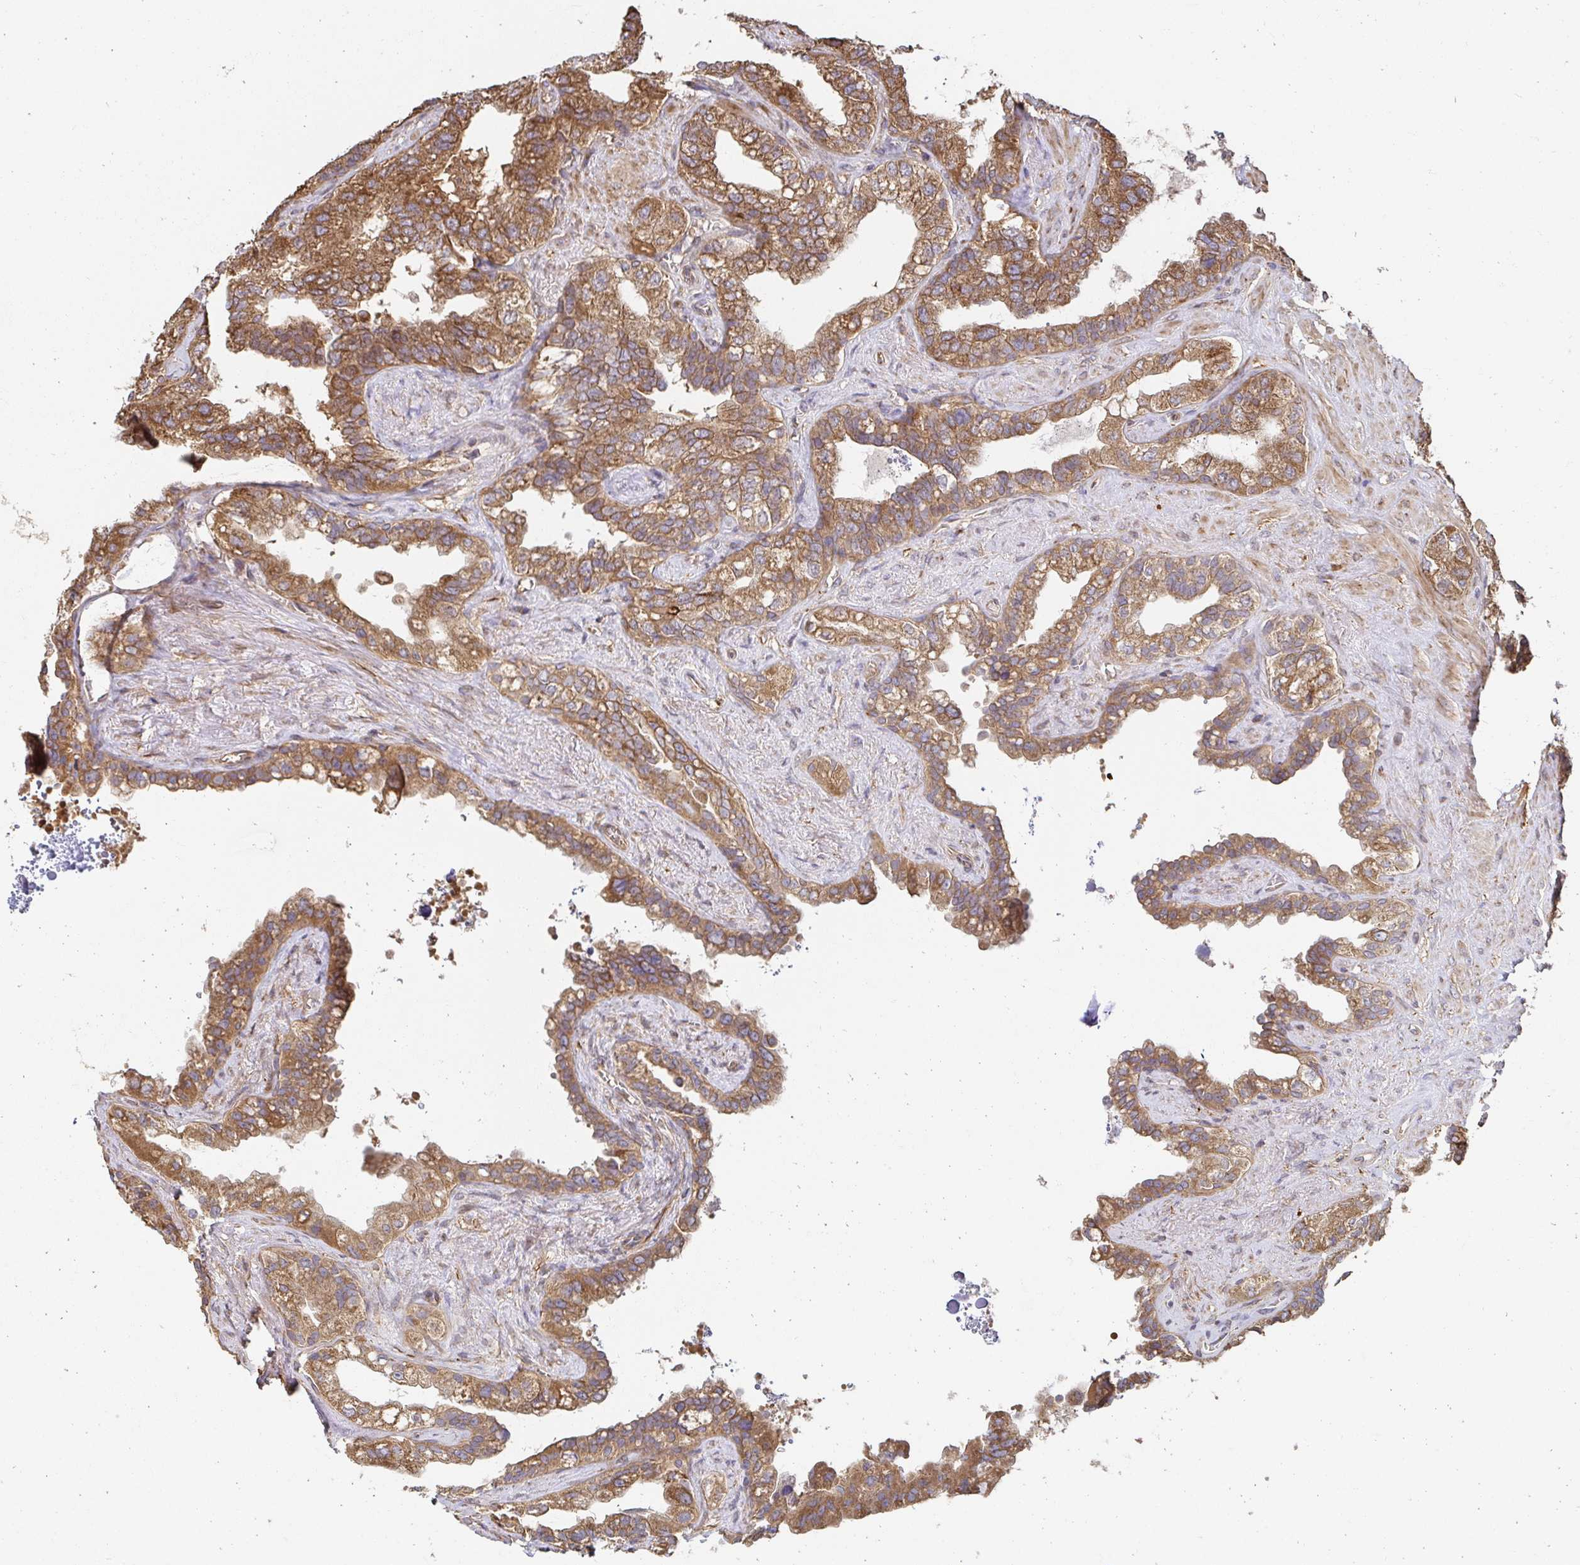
{"staining": {"intensity": "moderate", "quantity": ">75%", "location": "cytoplasmic/membranous"}, "tissue": "seminal vesicle", "cell_type": "Glandular cells", "image_type": "normal", "snomed": [{"axis": "morphology", "description": "Normal tissue, NOS"}, {"axis": "topography", "description": "Seminal veicle"}, {"axis": "topography", "description": "Peripheral nerve tissue"}], "caption": "Moderate cytoplasmic/membranous protein expression is identified in approximately >75% of glandular cells in seminal vesicle. The staining was performed using DAB to visualize the protein expression in brown, while the nuclei were stained in blue with hematoxylin (Magnification: 20x).", "gene": "APBB1", "patient": {"sex": "male", "age": 76}}